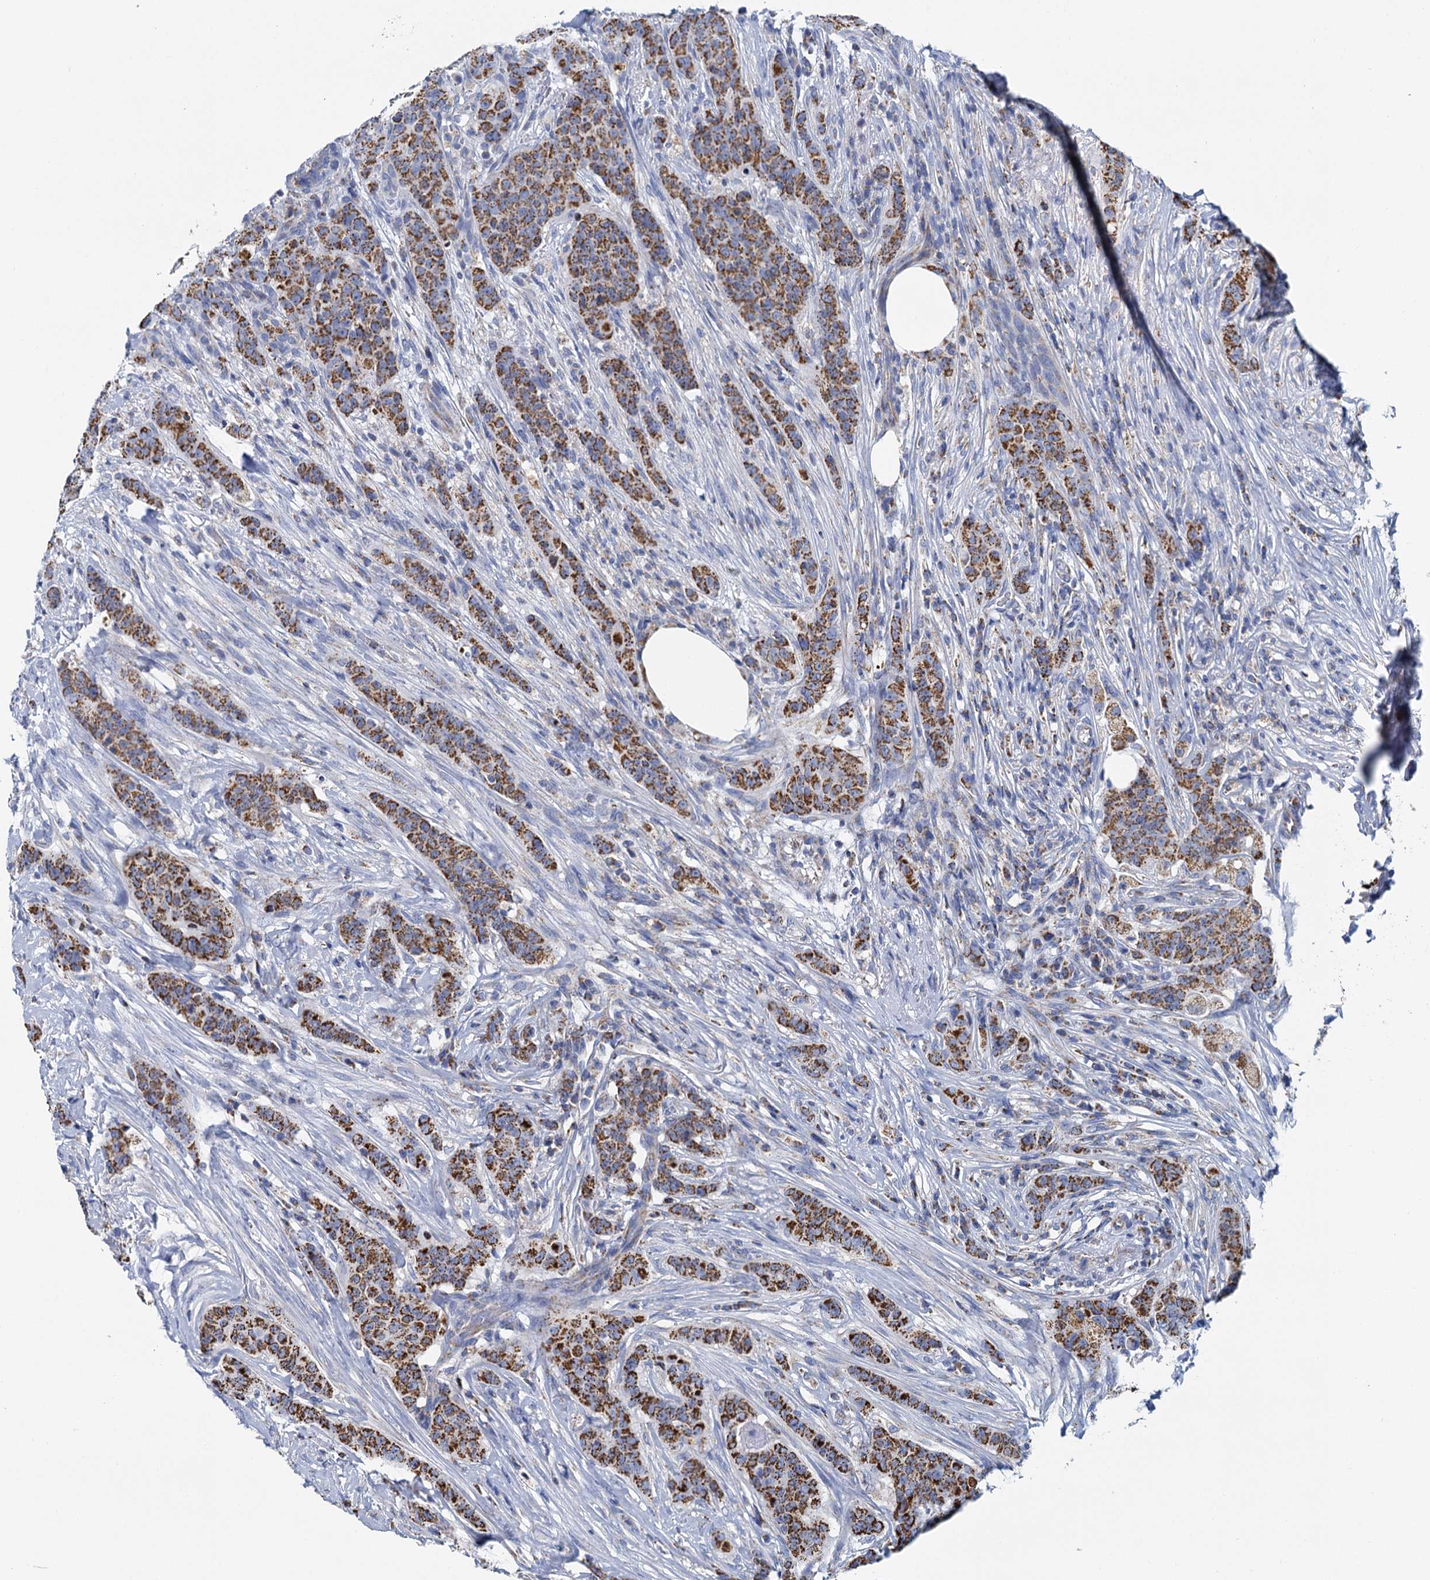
{"staining": {"intensity": "strong", "quantity": ">75%", "location": "cytoplasmic/membranous"}, "tissue": "breast cancer", "cell_type": "Tumor cells", "image_type": "cancer", "snomed": [{"axis": "morphology", "description": "Duct carcinoma"}, {"axis": "topography", "description": "Breast"}], "caption": "The image reveals staining of intraductal carcinoma (breast), revealing strong cytoplasmic/membranous protein staining (brown color) within tumor cells.", "gene": "CCP110", "patient": {"sex": "female", "age": 40}}